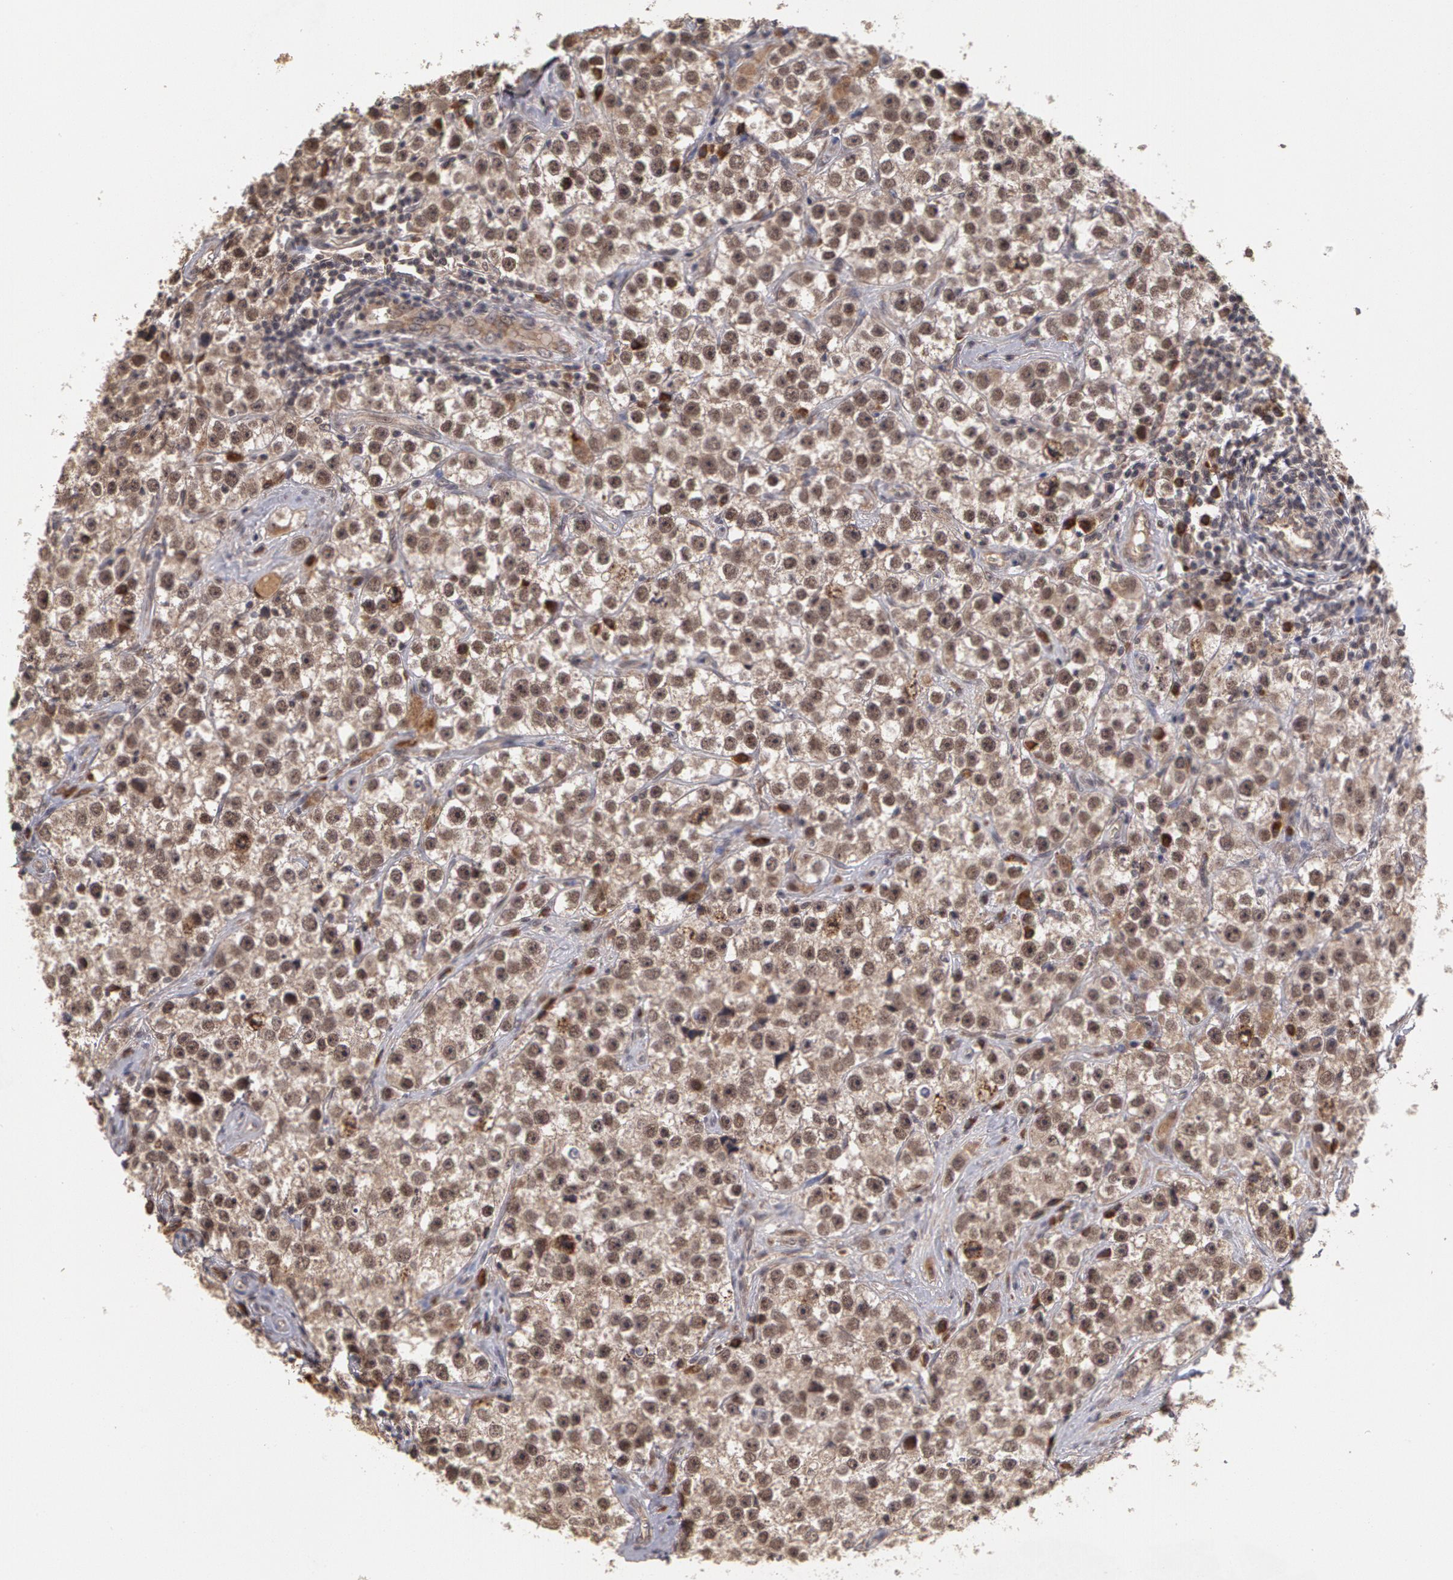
{"staining": {"intensity": "strong", "quantity": ">75%", "location": "cytoplasmic/membranous,nuclear"}, "tissue": "testis cancer", "cell_type": "Tumor cells", "image_type": "cancer", "snomed": [{"axis": "morphology", "description": "Seminoma, NOS"}, {"axis": "topography", "description": "Testis"}], "caption": "DAB immunohistochemical staining of testis cancer exhibits strong cytoplasmic/membranous and nuclear protein positivity in approximately >75% of tumor cells.", "gene": "GLIS1", "patient": {"sex": "male", "age": 32}}